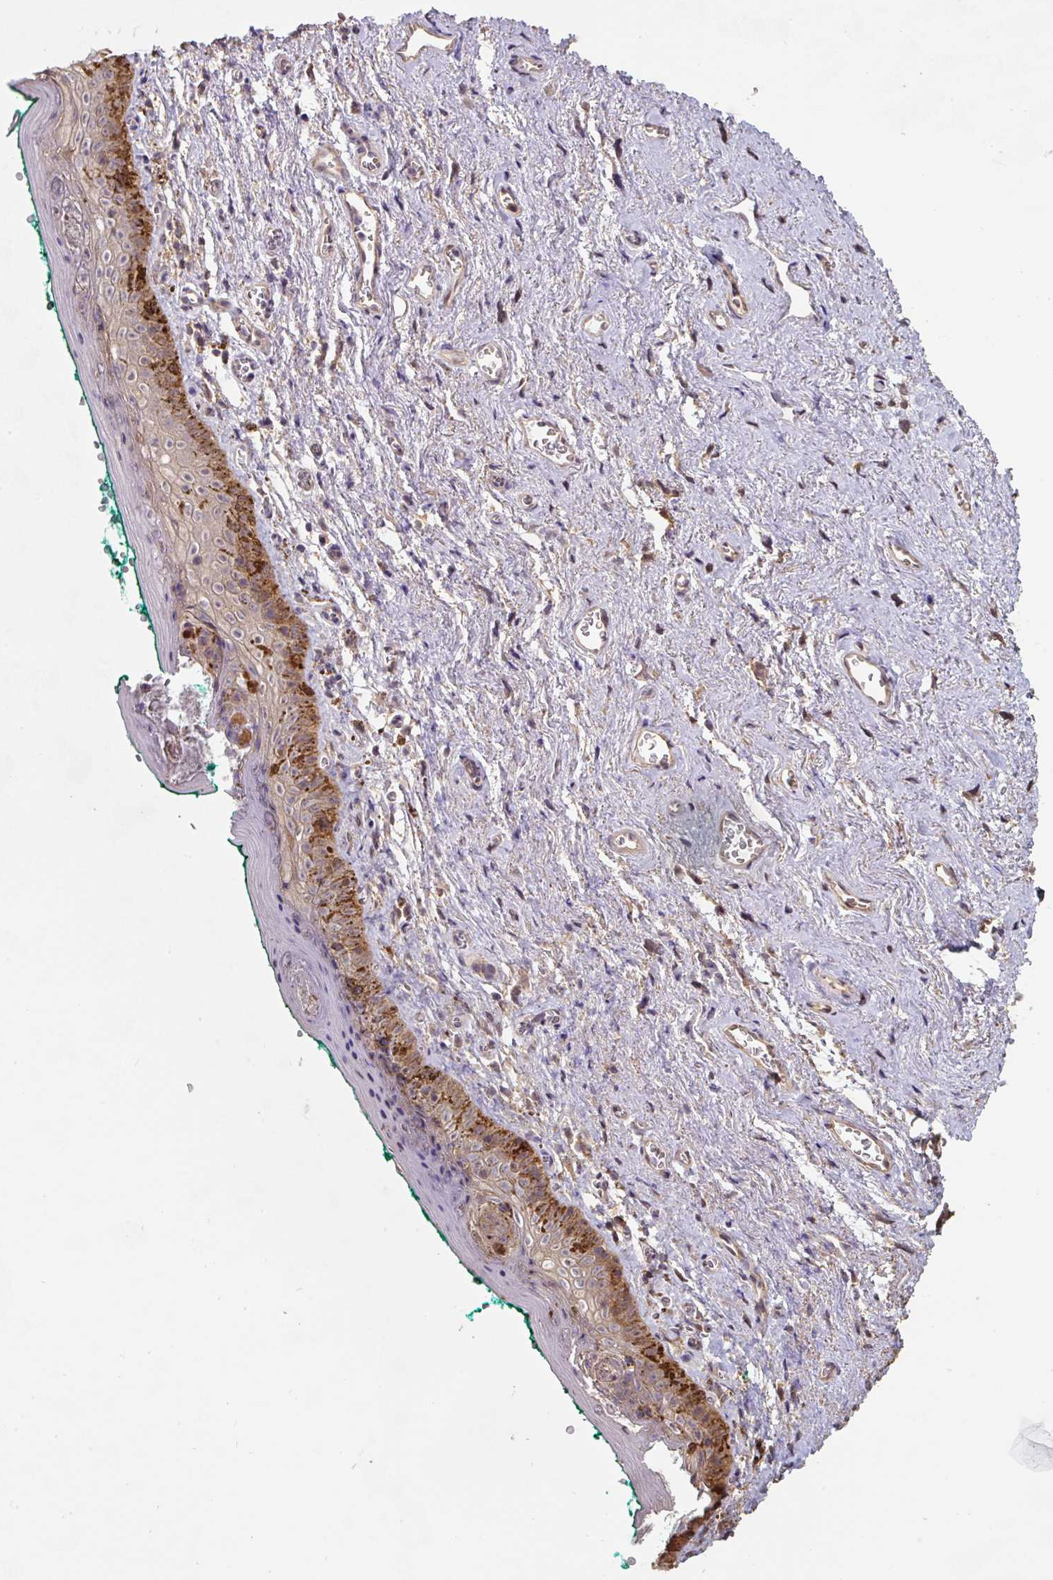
{"staining": {"intensity": "moderate", "quantity": "<25%", "location": "cytoplasmic/membranous"}, "tissue": "vagina", "cell_type": "Squamous epithelial cells", "image_type": "normal", "snomed": [{"axis": "morphology", "description": "Normal tissue, NOS"}, {"axis": "topography", "description": "Vulva"}, {"axis": "topography", "description": "Vagina"}, {"axis": "topography", "description": "Peripheral nerve tissue"}], "caption": "Unremarkable vagina was stained to show a protein in brown. There is low levels of moderate cytoplasmic/membranous expression in about <25% of squamous epithelial cells. (DAB IHC, brown staining for protein, blue staining for nuclei).", "gene": "ST13", "patient": {"sex": "female", "age": 66}}